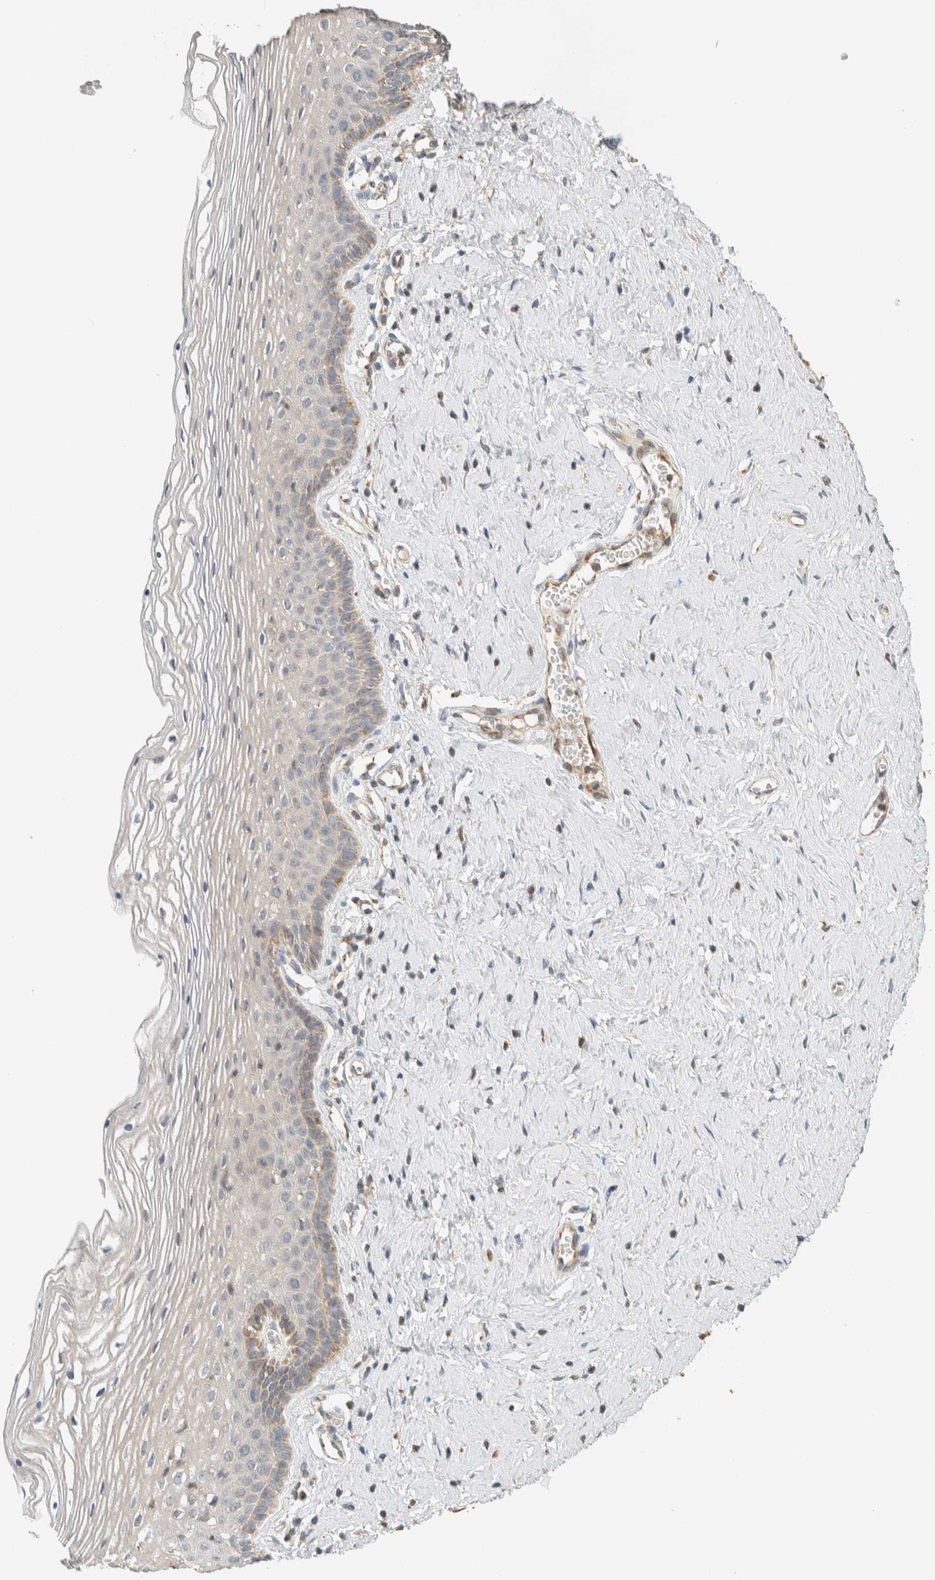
{"staining": {"intensity": "weak", "quantity": "<25%", "location": "cytoplasmic/membranous"}, "tissue": "vagina", "cell_type": "Squamous epithelial cells", "image_type": "normal", "snomed": [{"axis": "morphology", "description": "Normal tissue, NOS"}, {"axis": "topography", "description": "Vagina"}], "caption": "DAB (3,3'-diaminobenzidine) immunohistochemical staining of unremarkable vagina shows no significant expression in squamous epithelial cells.", "gene": "PDE7B", "patient": {"sex": "female", "age": 32}}